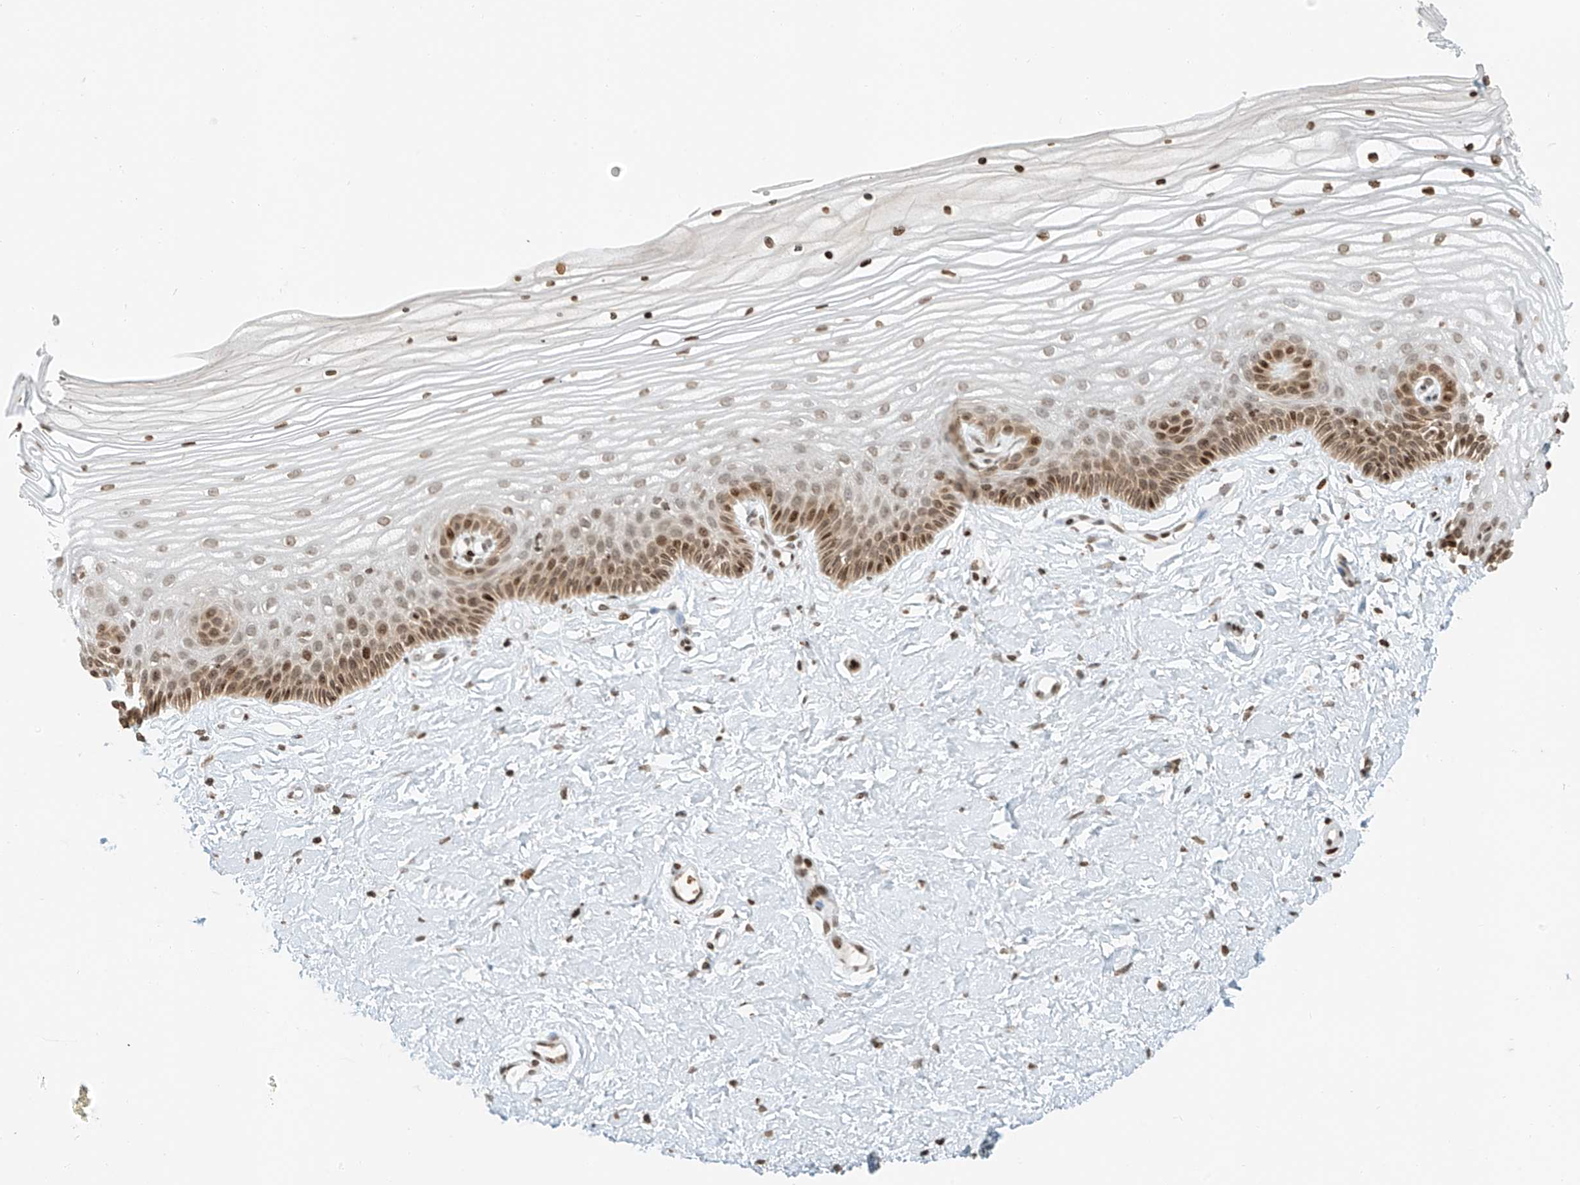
{"staining": {"intensity": "moderate", "quantity": ">75%", "location": "nuclear"}, "tissue": "vagina", "cell_type": "Squamous epithelial cells", "image_type": "normal", "snomed": [{"axis": "morphology", "description": "Normal tissue, NOS"}, {"axis": "topography", "description": "Vagina"}, {"axis": "topography", "description": "Cervix"}], "caption": "Protein staining of normal vagina displays moderate nuclear positivity in about >75% of squamous epithelial cells.", "gene": "C17orf58", "patient": {"sex": "female", "age": 40}}